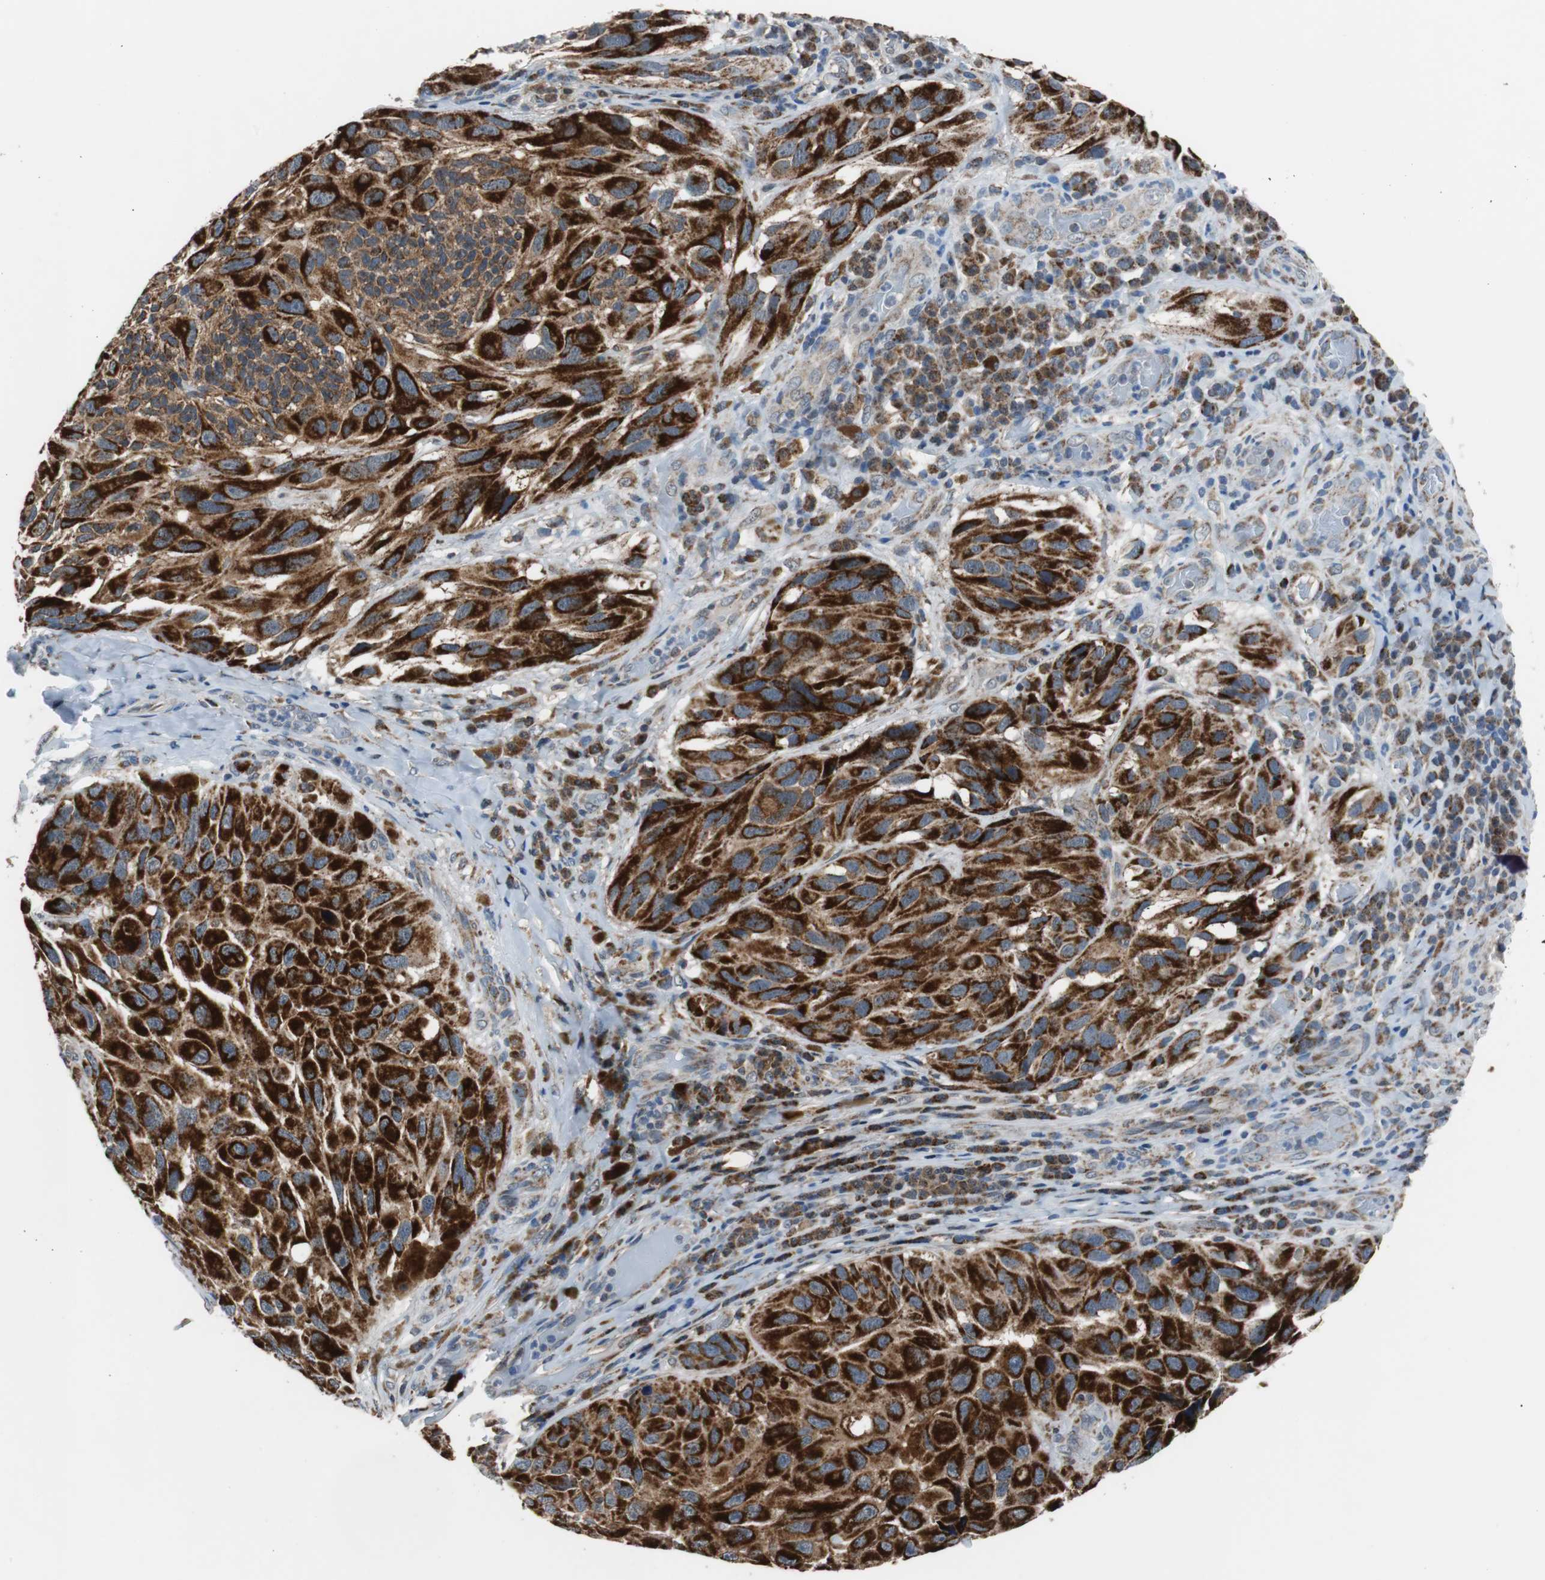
{"staining": {"intensity": "strong", "quantity": ">75%", "location": "cytoplasmic/membranous"}, "tissue": "melanoma", "cell_type": "Tumor cells", "image_type": "cancer", "snomed": [{"axis": "morphology", "description": "Malignant melanoma, NOS"}, {"axis": "topography", "description": "Skin"}], "caption": "Immunohistochemical staining of human melanoma exhibits high levels of strong cytoplasmic/membranous expression in approximately >75% of tumor cells. (DAB (3,3'-diaminobenzidine) = brown stain, brightfield microscopy at high magnification).", "gene": "PITRM1", "patient": {"sex": "female", "age": 73}}